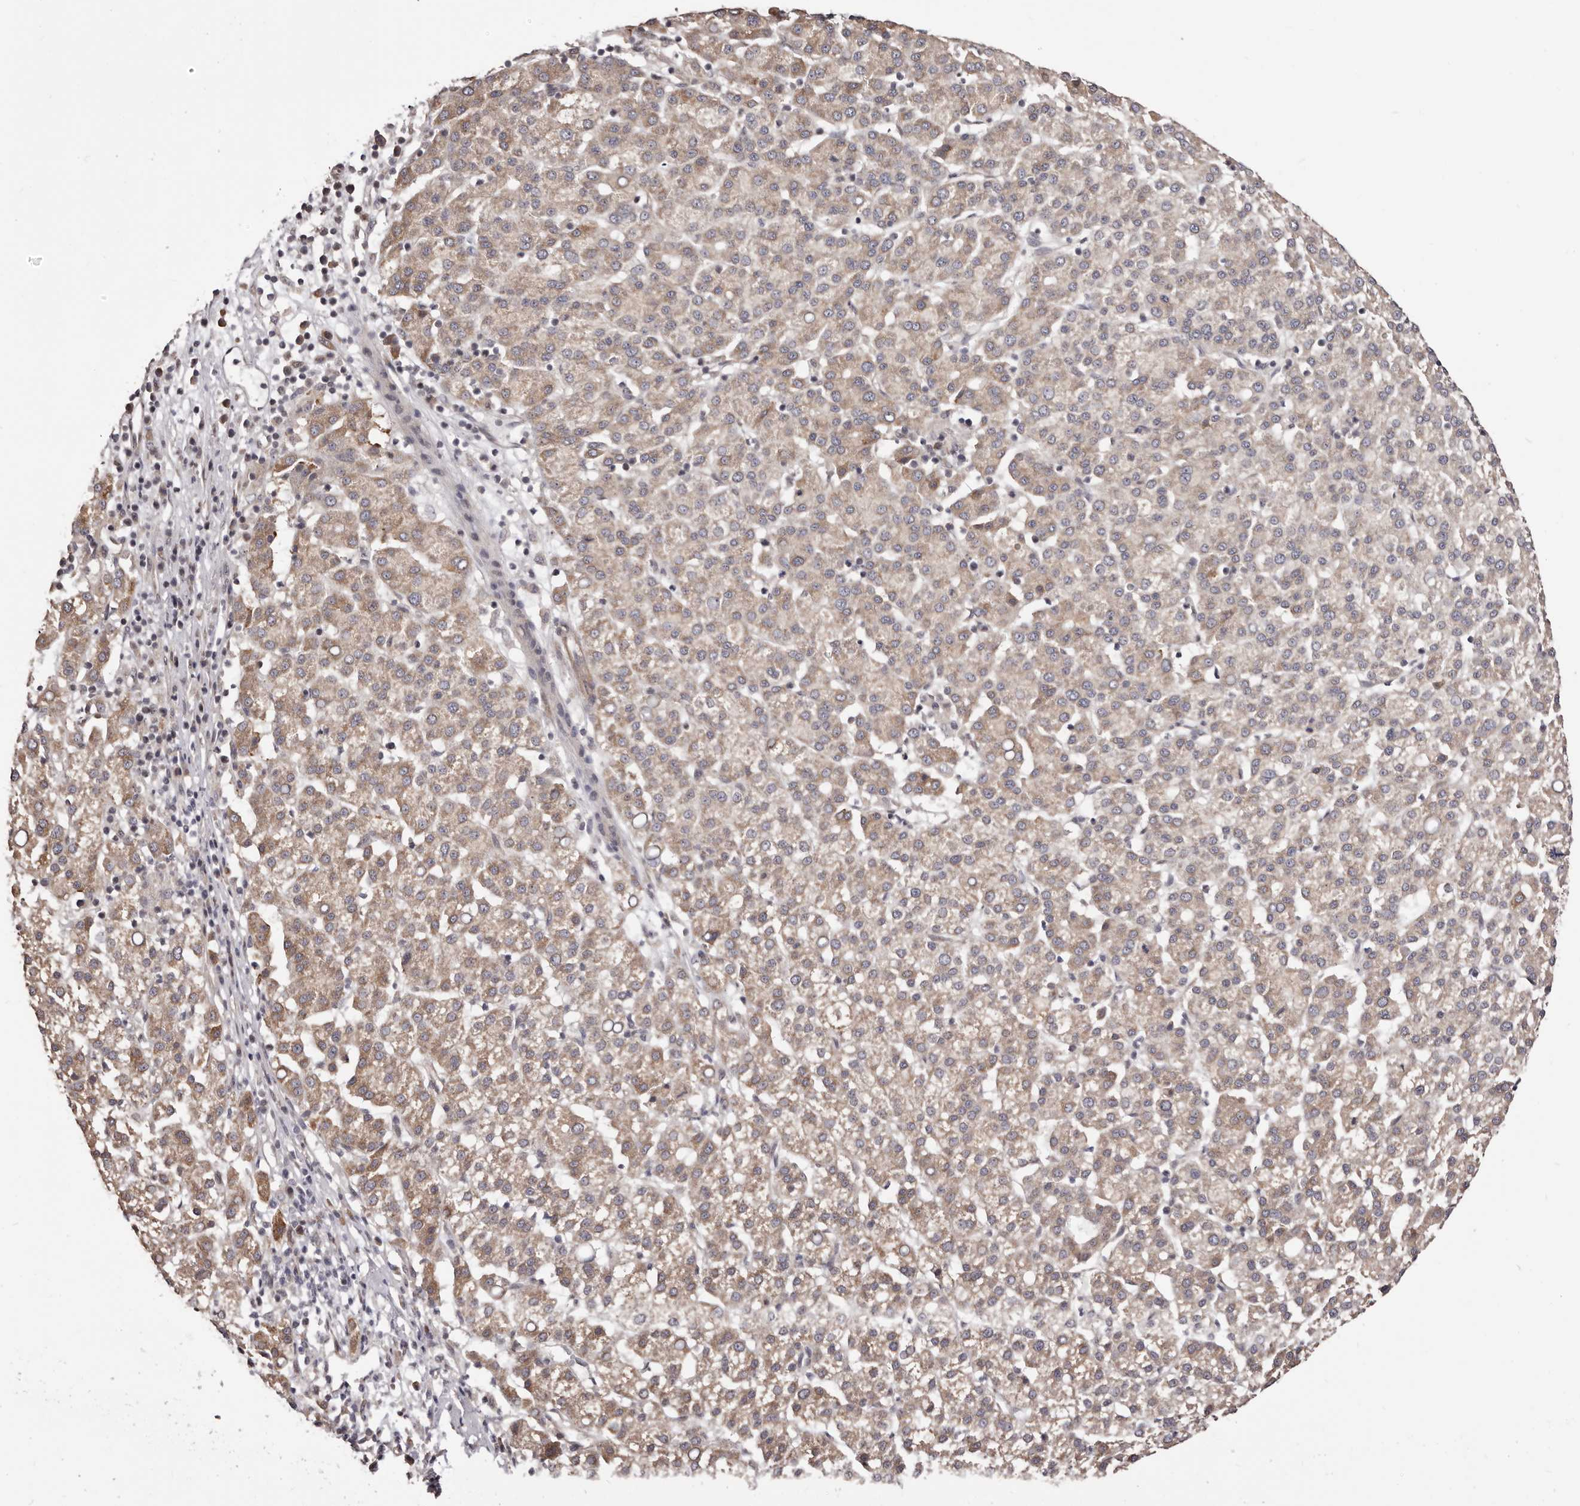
{"staining": {"intensity": "weak", "quantity": ">75%", "location": "cytoplasmic/membranous"}, "tissue": "liver cancer", "cell_type": "Tumor cells", "image_type": "cancer", "snomed": [{"axis": "morphology", "description": "Carcinoma, Hepatocellular, NOS"}, {"axis": "topography", "description": "Liver"}], "caption": "Liver cancer (hepatocellular carcinoma) was stained to show a protein in brown. There is low levels of weak cytoplasmic/membranous positivity in approximately >75% of tumor cells.", "gene": "NOL12", "patient": {"sex": "female", "age": 58}}